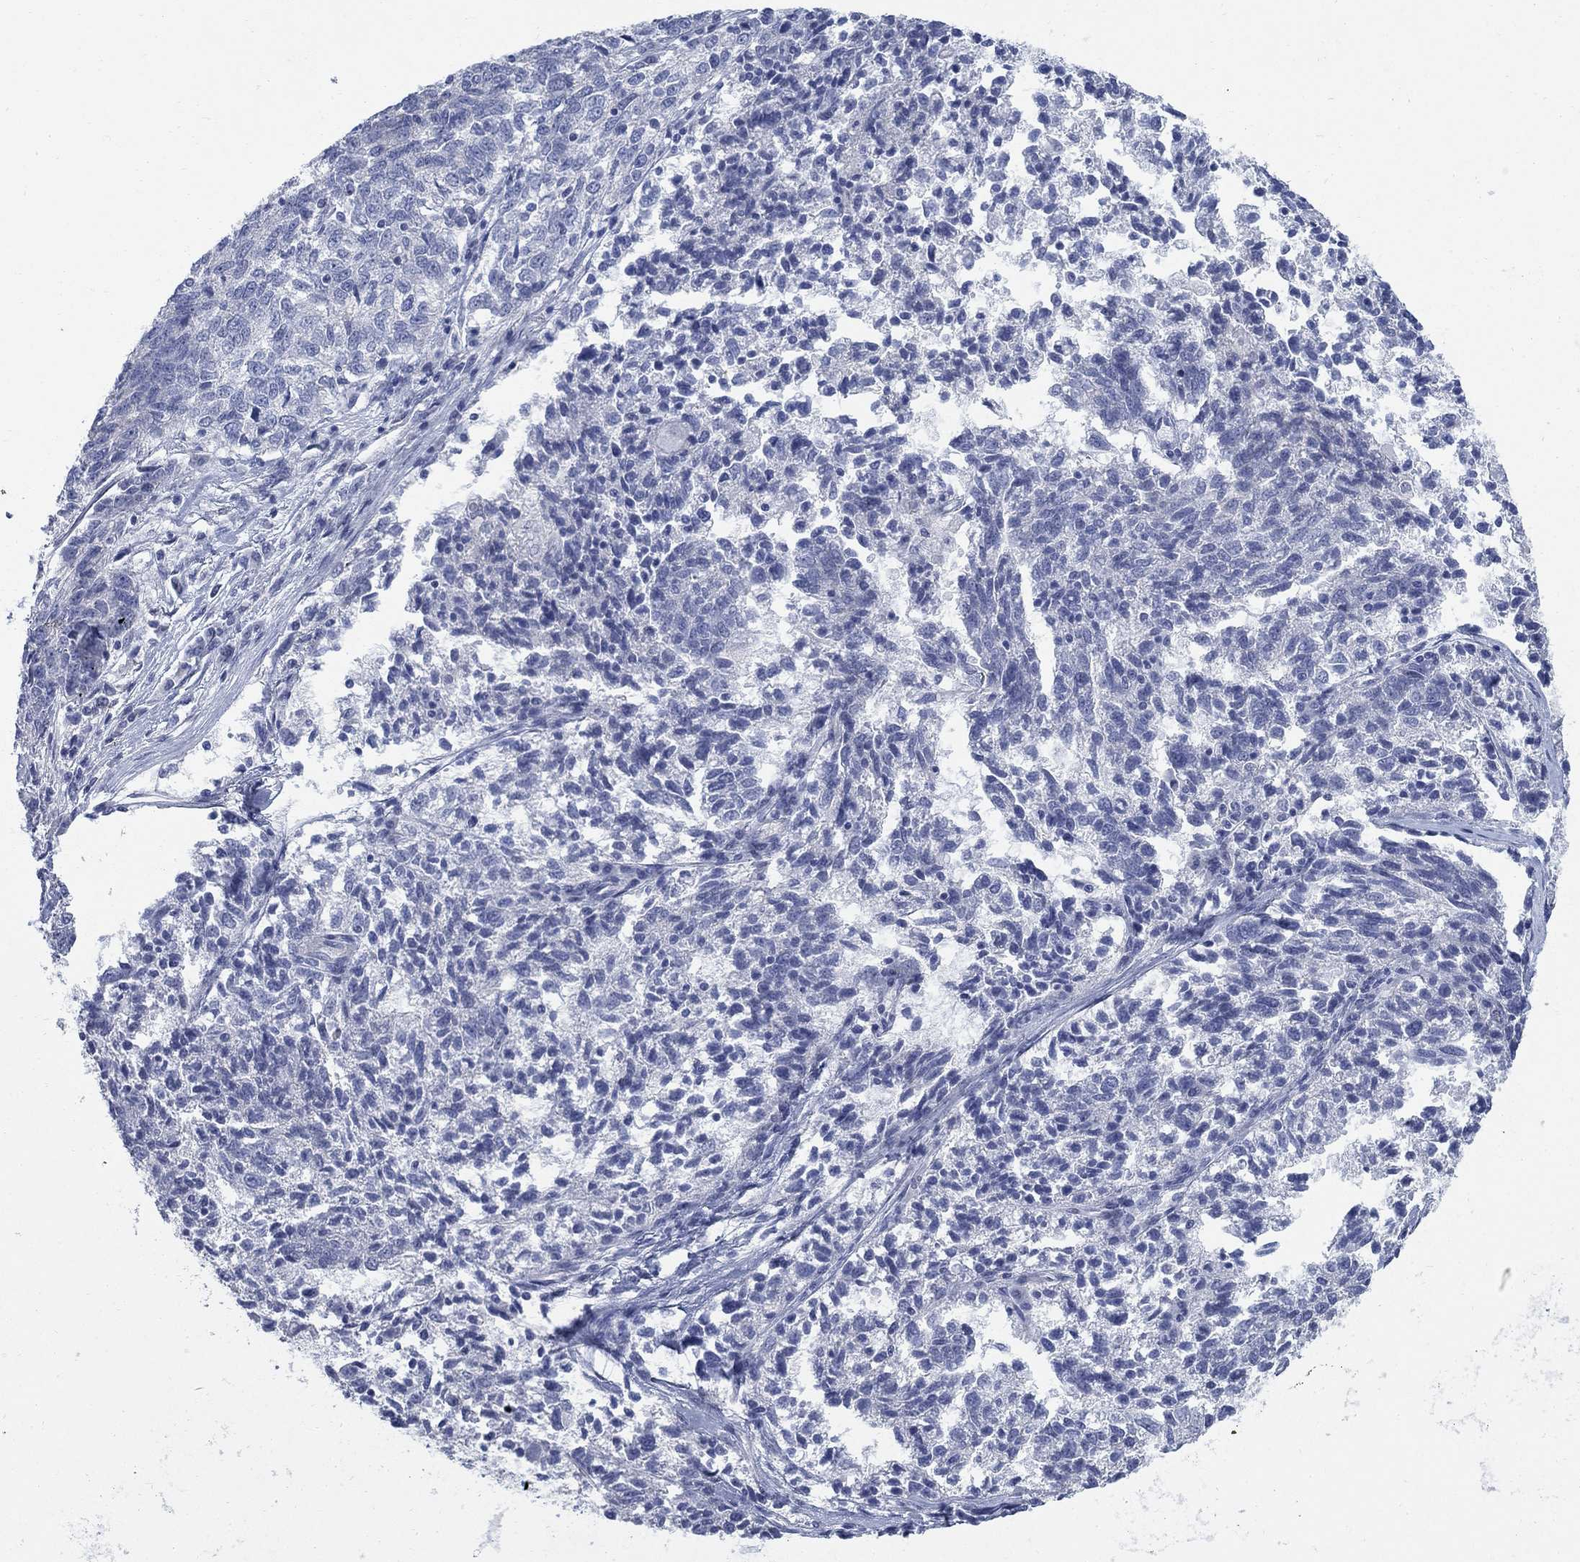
{"staining": {"intensity": "negative", "quantity": "none", "location": "none"}, "tissue": "ovarian cancer", "cell_type": "Tumor cells", "image_type": "cancer", "snomed": [{"axis": "morphology", "description": "Cystadenocarcinoma, serous, NOS"}, {"axis": "topography", "description": "Ovary"}], "caption": "High power microscopy histopathology image of an immunohistochemistry (IHC) micrograph of serous cystadenocarcinoma (ovarian), revealing no significant positivity in tumor cells. The staining was performed using DAB to visualize the protein expression in brown, while the nuclei were stained in blue with hematoxylin (Magnification: 20x).", "gene": "DNER", "patient": {"sex": "female", "age": 71}}